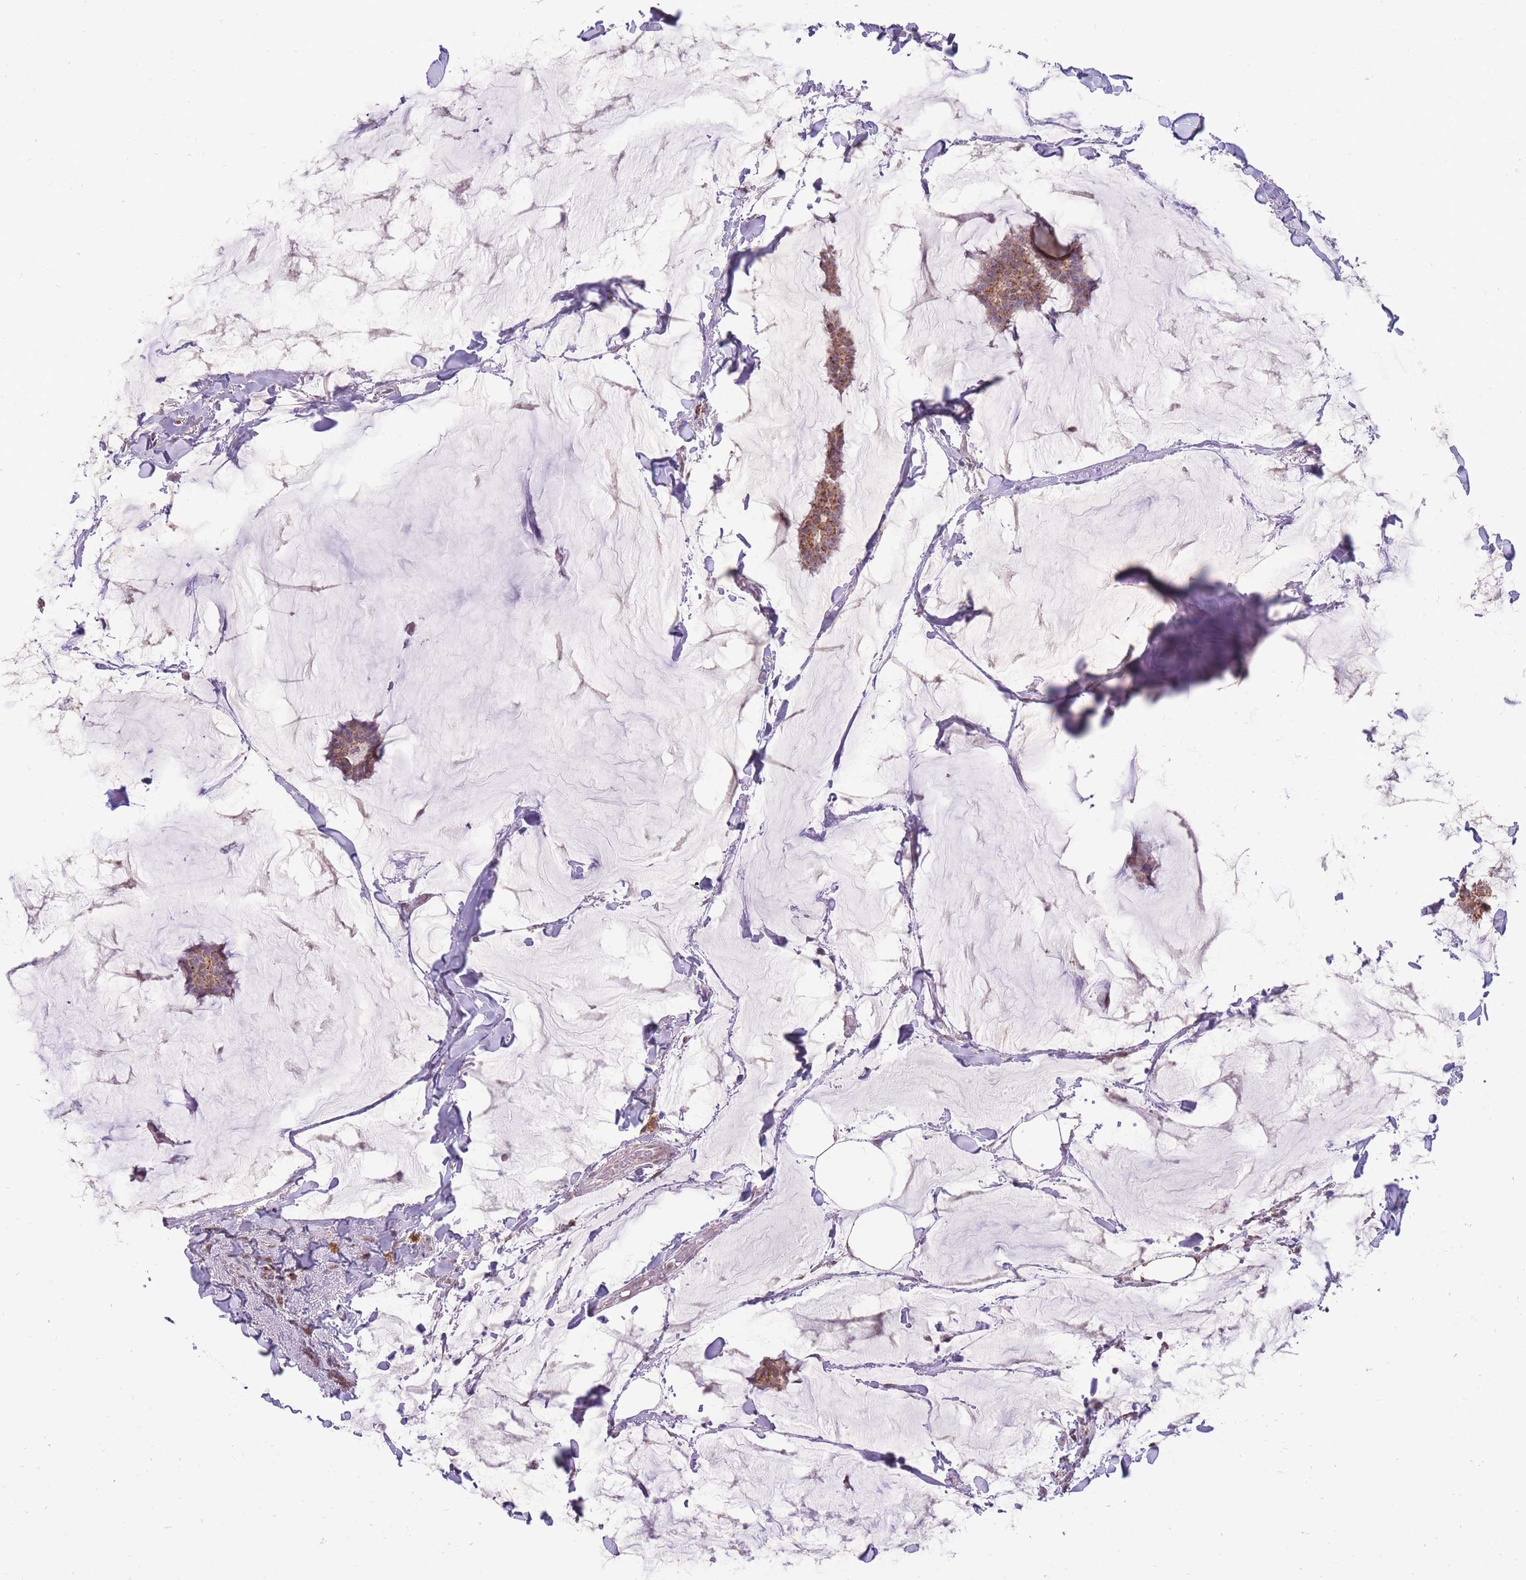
{"staining": {"intensity": "moderate", "quantity": ">75%", "location": "cytoplasmic/membranous"}, "tissue": "breast cancer", "cell_type": "Tumor cells", "image_type": "cancer", "snomed": [{"axis": "morphology", "description": "Duct carcinoma"}, {"axis": "topography", "description": "Breast"}], "caption": "Protein expression analysis of breast cancer shows moderate cytoplasmic/membranous expression in approximately >75% of tumor cells.", "gene": "NELL1", "patient": {"sex": "female", "age": 93}}